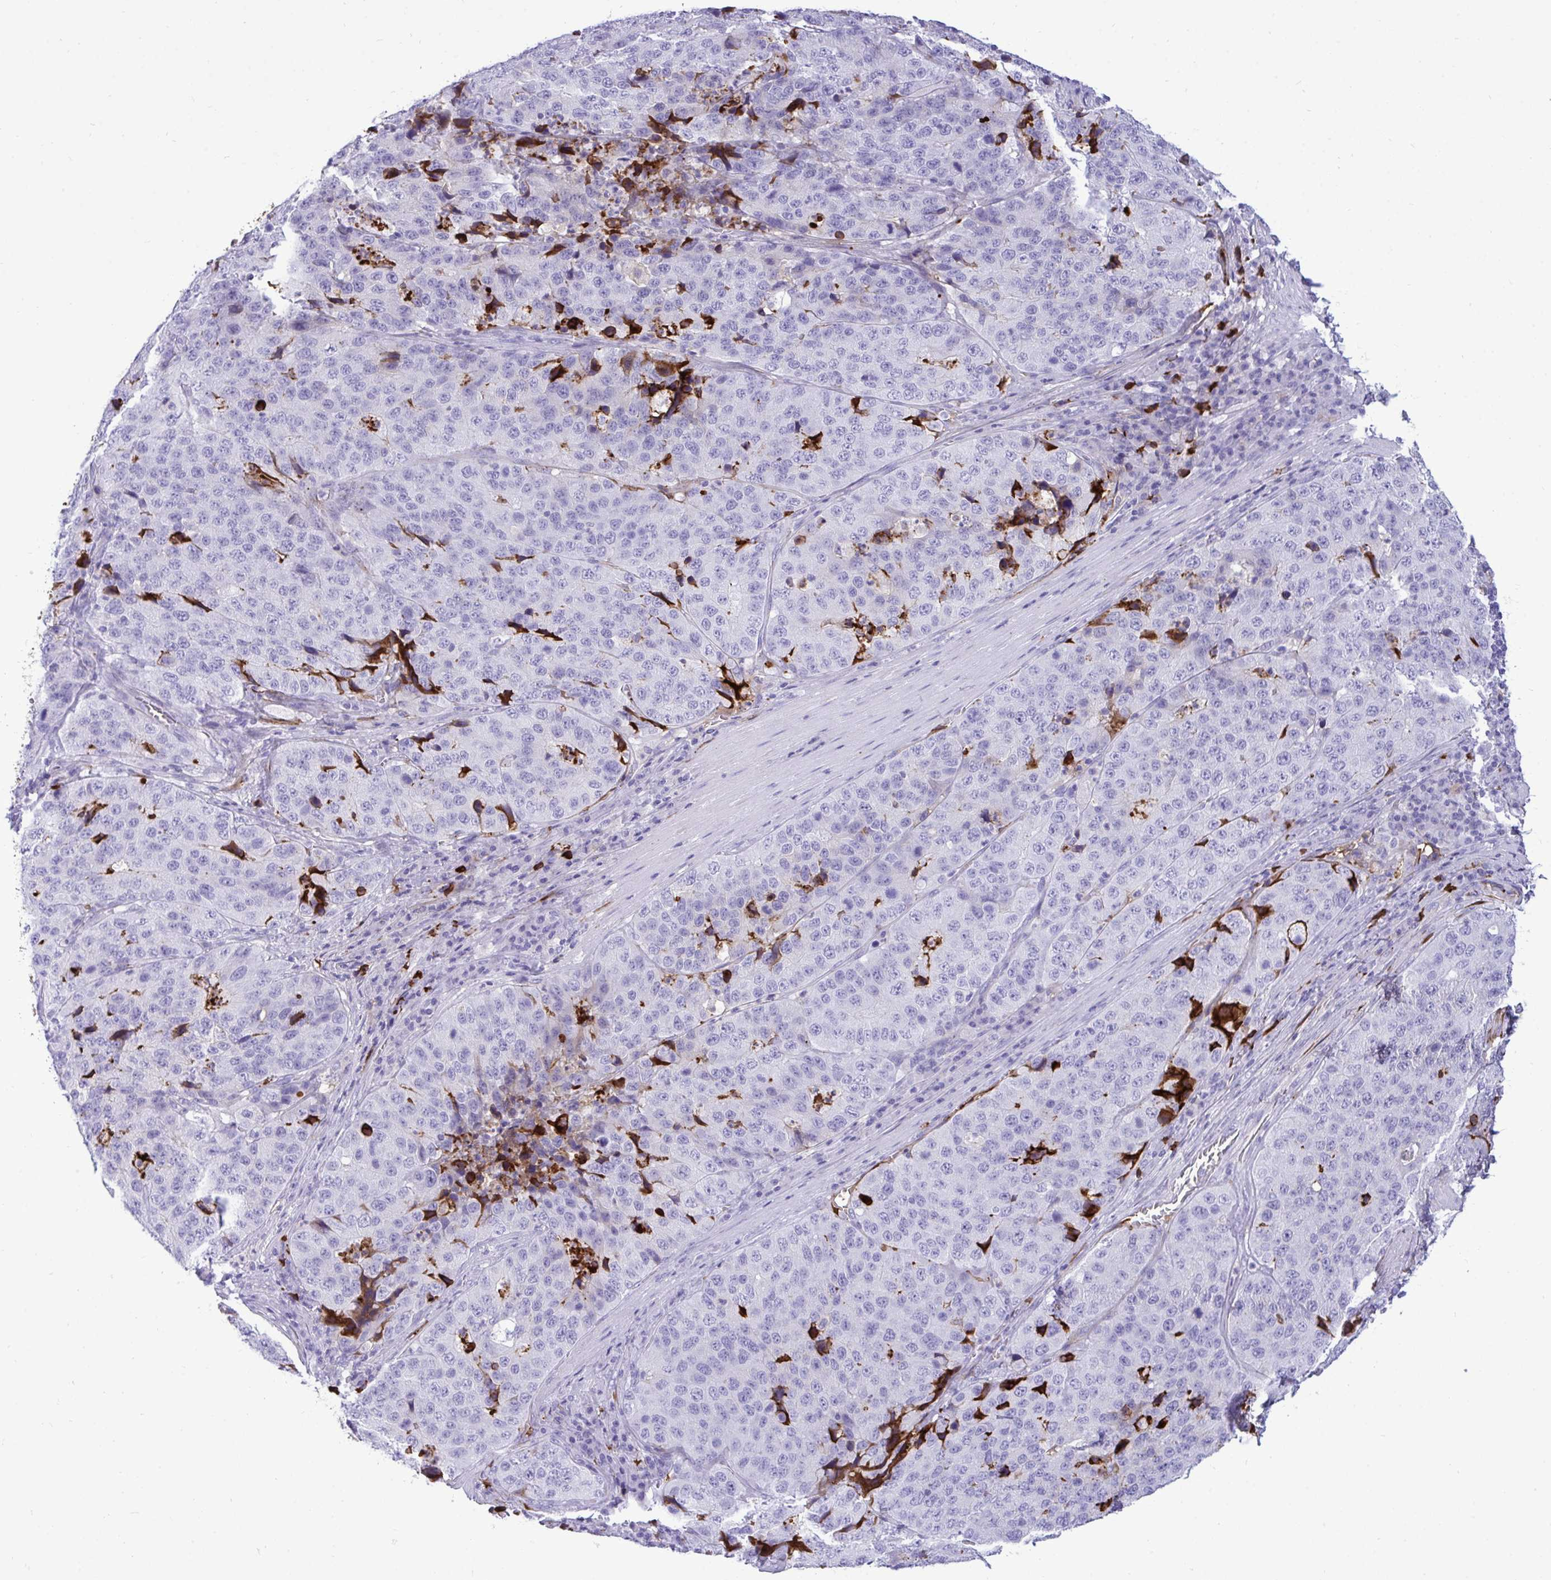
{"staining": {"intensity": "negative", "quantity": "none", "location": "none"}, "tissue": "stomach cancer", "cell_type": "Tumor cells", "image_type": "cancer", "snomed": [{"axis": "morphology", "description": "Adenocarcinoma, NOS"}, {"axis": "topography", "description": "Stomach"}], "caption": "This is a image of IHC staining of stomach cancer (adenocarcinoma), which shows no expression in tumor cells. Nuclei are stained in blue.", "gene": "F2", "patient": {"sex": "male", "age": 71}}